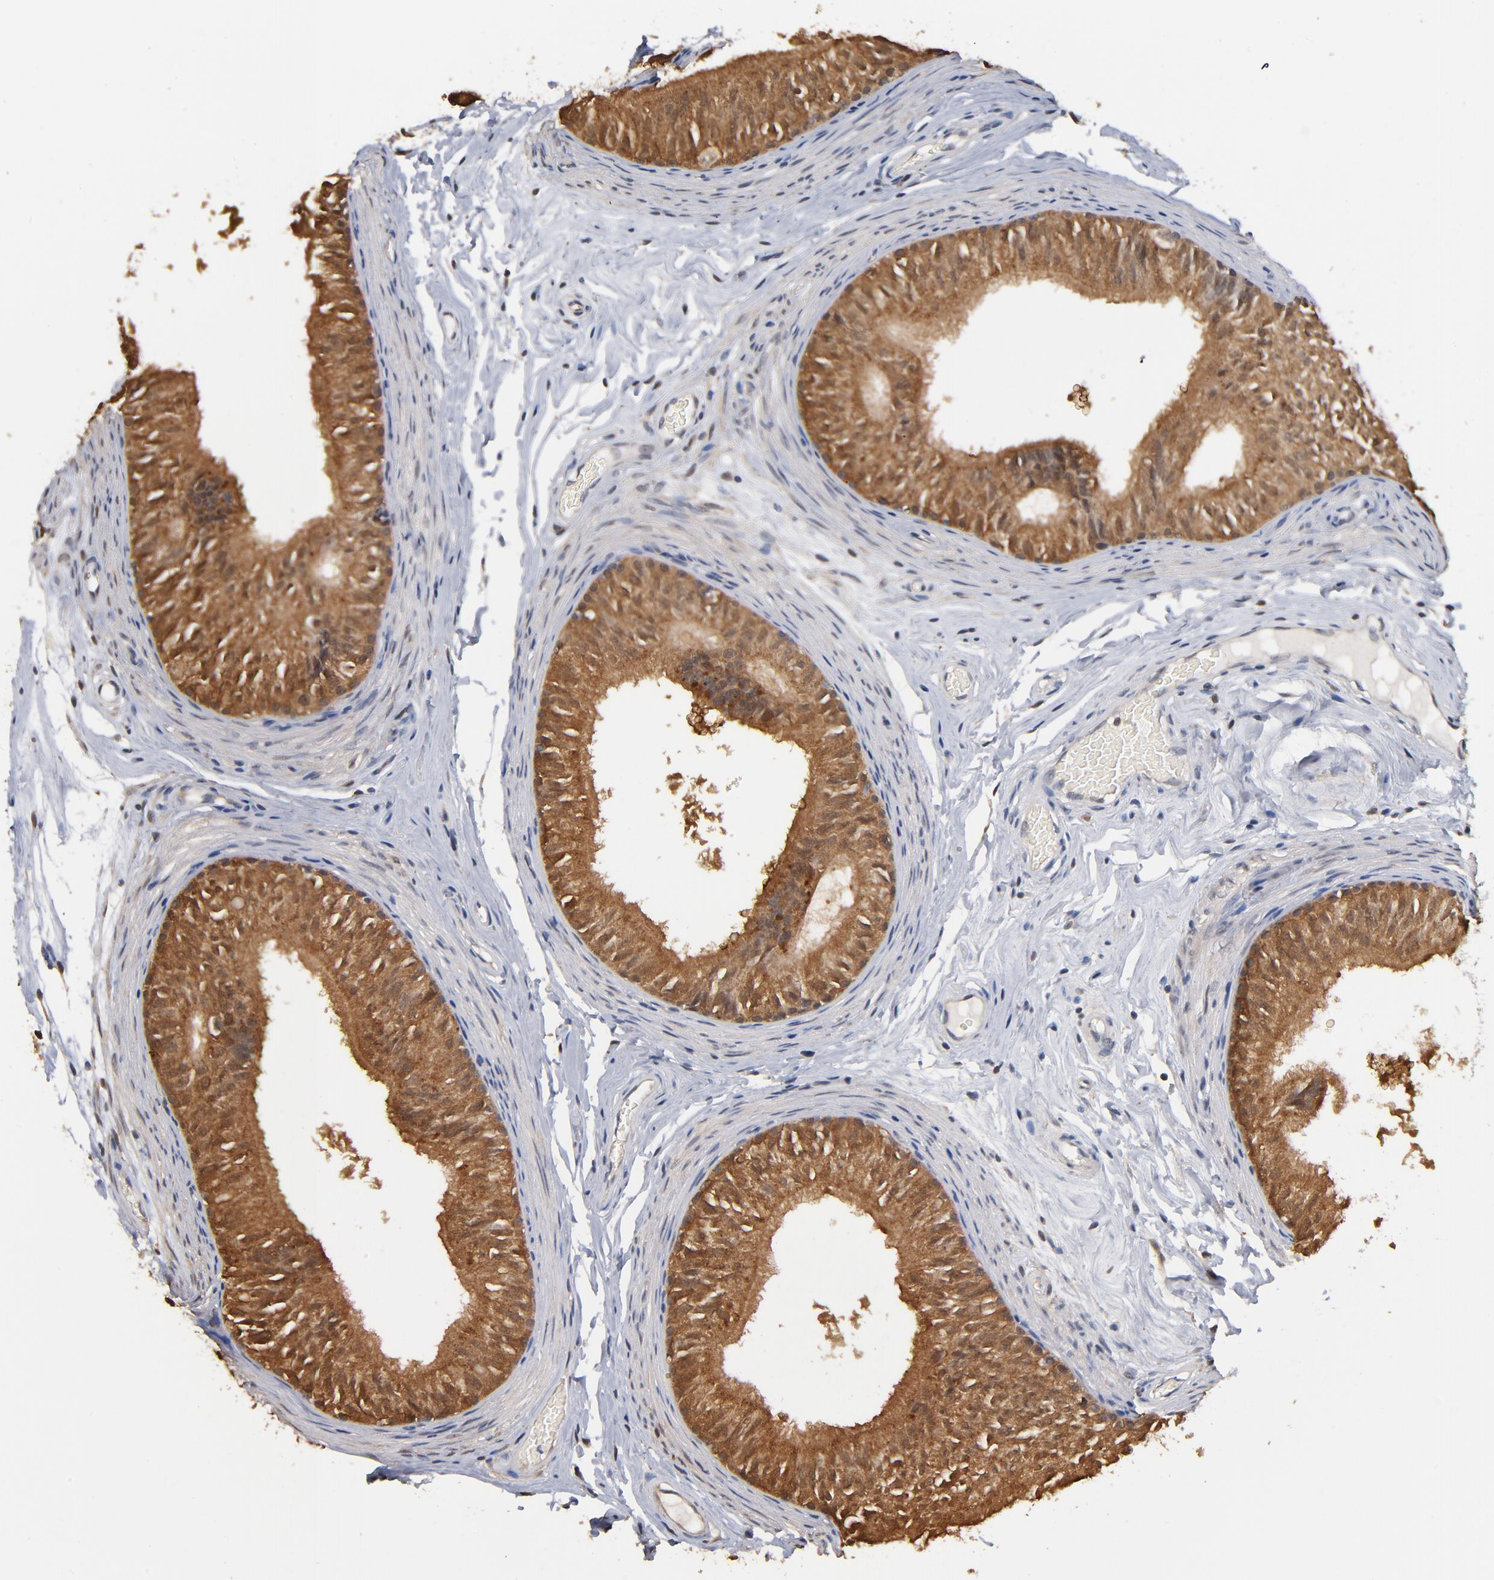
{"staining": {"intensity": "strong", "quantity": ">75%", "location": "cytoplasmic/membranous"}, "tissue": "epididymis", "cell_type": "Glandular cells", "image_type": "normal", "snomed": [{"axis": "morphology", "description": "Normal tissue, NOS"}, {"axis": "topography", "description": "Testis"}, {"axis": "topography", "description": "Epididymis"}], "caption": "The immunohistochemical stain labels strong cytoplasmic/membranous positivity in glandular cells of benign epididymis. The protein of interest is shown in brown color, while the nuclei are stained blue.", "gene": "MIF", "patient": {"sex": "male", "age": 36}}